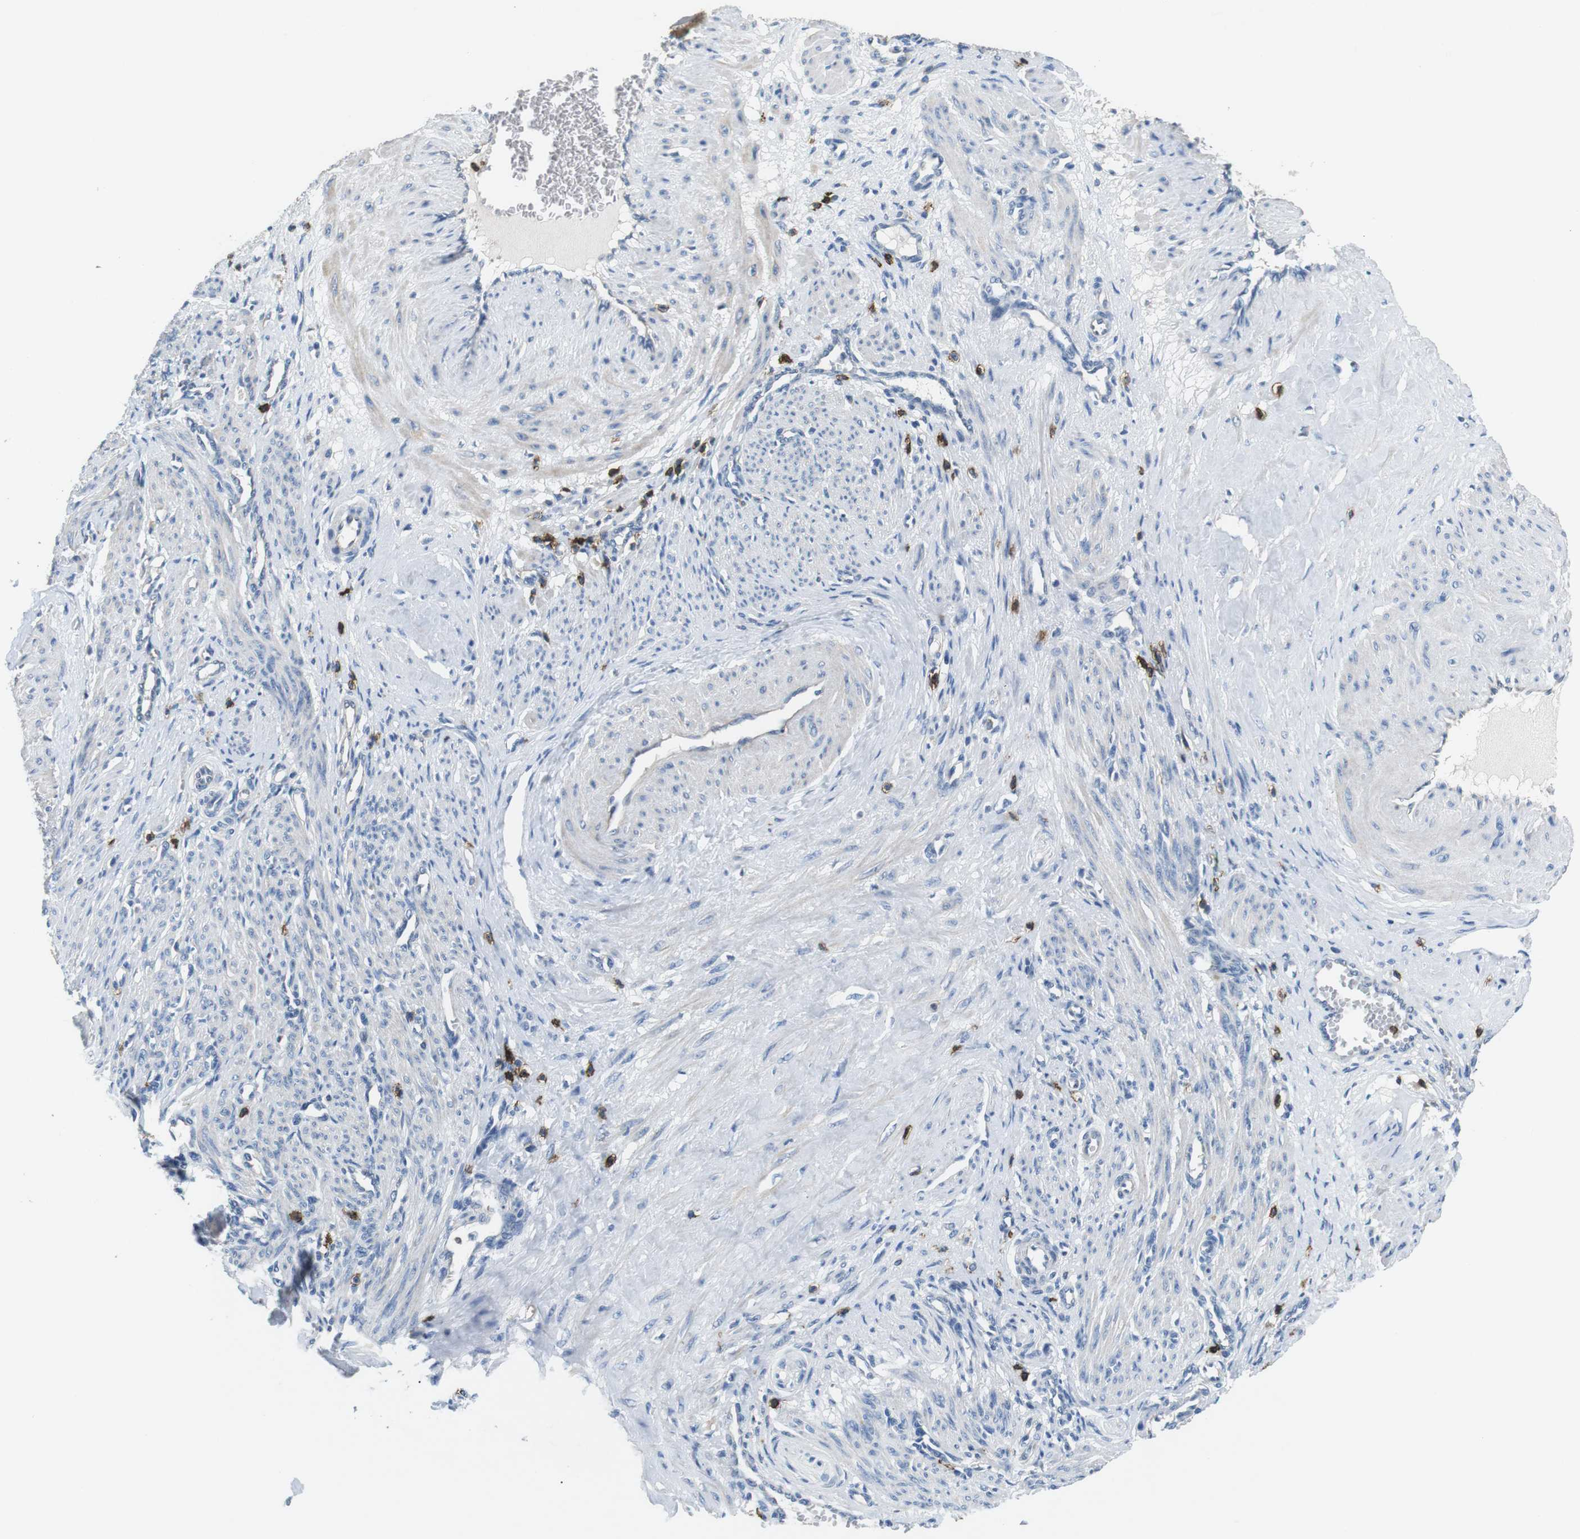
{"staining": {"intensity": "weak", "quantity": "25%-75%", "location": "cytoplasmic/membranous"}, "tissue": "smooth muscle", "cell_type": "Smooth muscle cells", "image_type": "normal", "snomed": [{"axis": "morphology", "description": "Normal tissue, NOS"}, {"axis": "topography", "description": "Endometrium"}], "caption": "Immunohistochemistry micrograph of unremarkable human smooth muscle stained for a protein (brown), which demonstrates low levels of weak cytoplasmic/membranous expression in about 25%-75% of smooth muscle cells.", "gene": "CD6", "patient": {"sex": "female", "age": 33}}